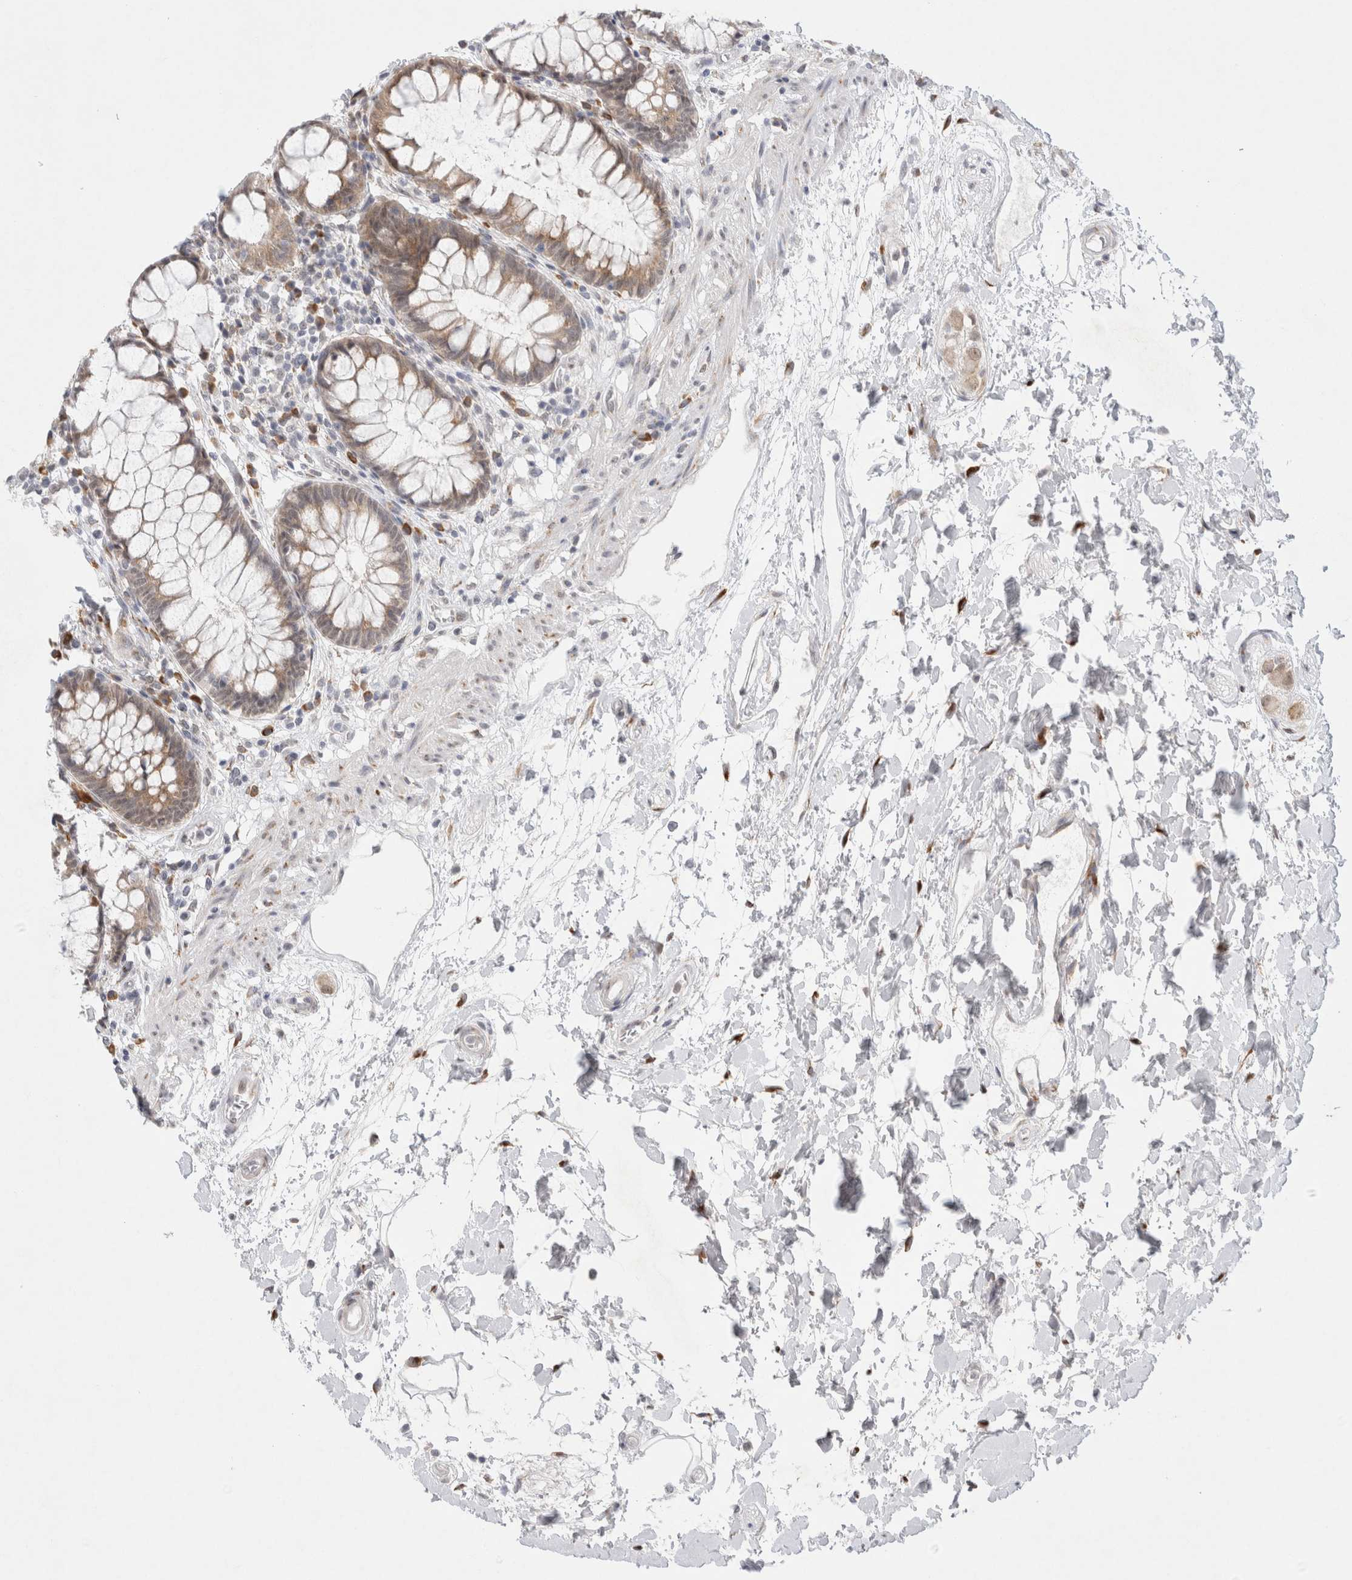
{"staining": {"intensity": "moderate", "quantity": ">75%", "location": "cytoplasmic/membranous"}, "tissue": "rectum", "cell_type": "Glandular cells", "image_type": "normal", "snomed": [{"axis": "morphology", "description": "Normal tissue, NOS"}, {"axis": "topography", "description": "Rectum"}], "caption": "Immunohistochemistry (IHC) image of normal rectum stained for a protein (brown), which exhibits medium levels of moderate cytoplasmic/membranous expression in about >75% of glandular cells.", "gene": "TRMT1L", "patient": {"sex": "male", "age": 64}}